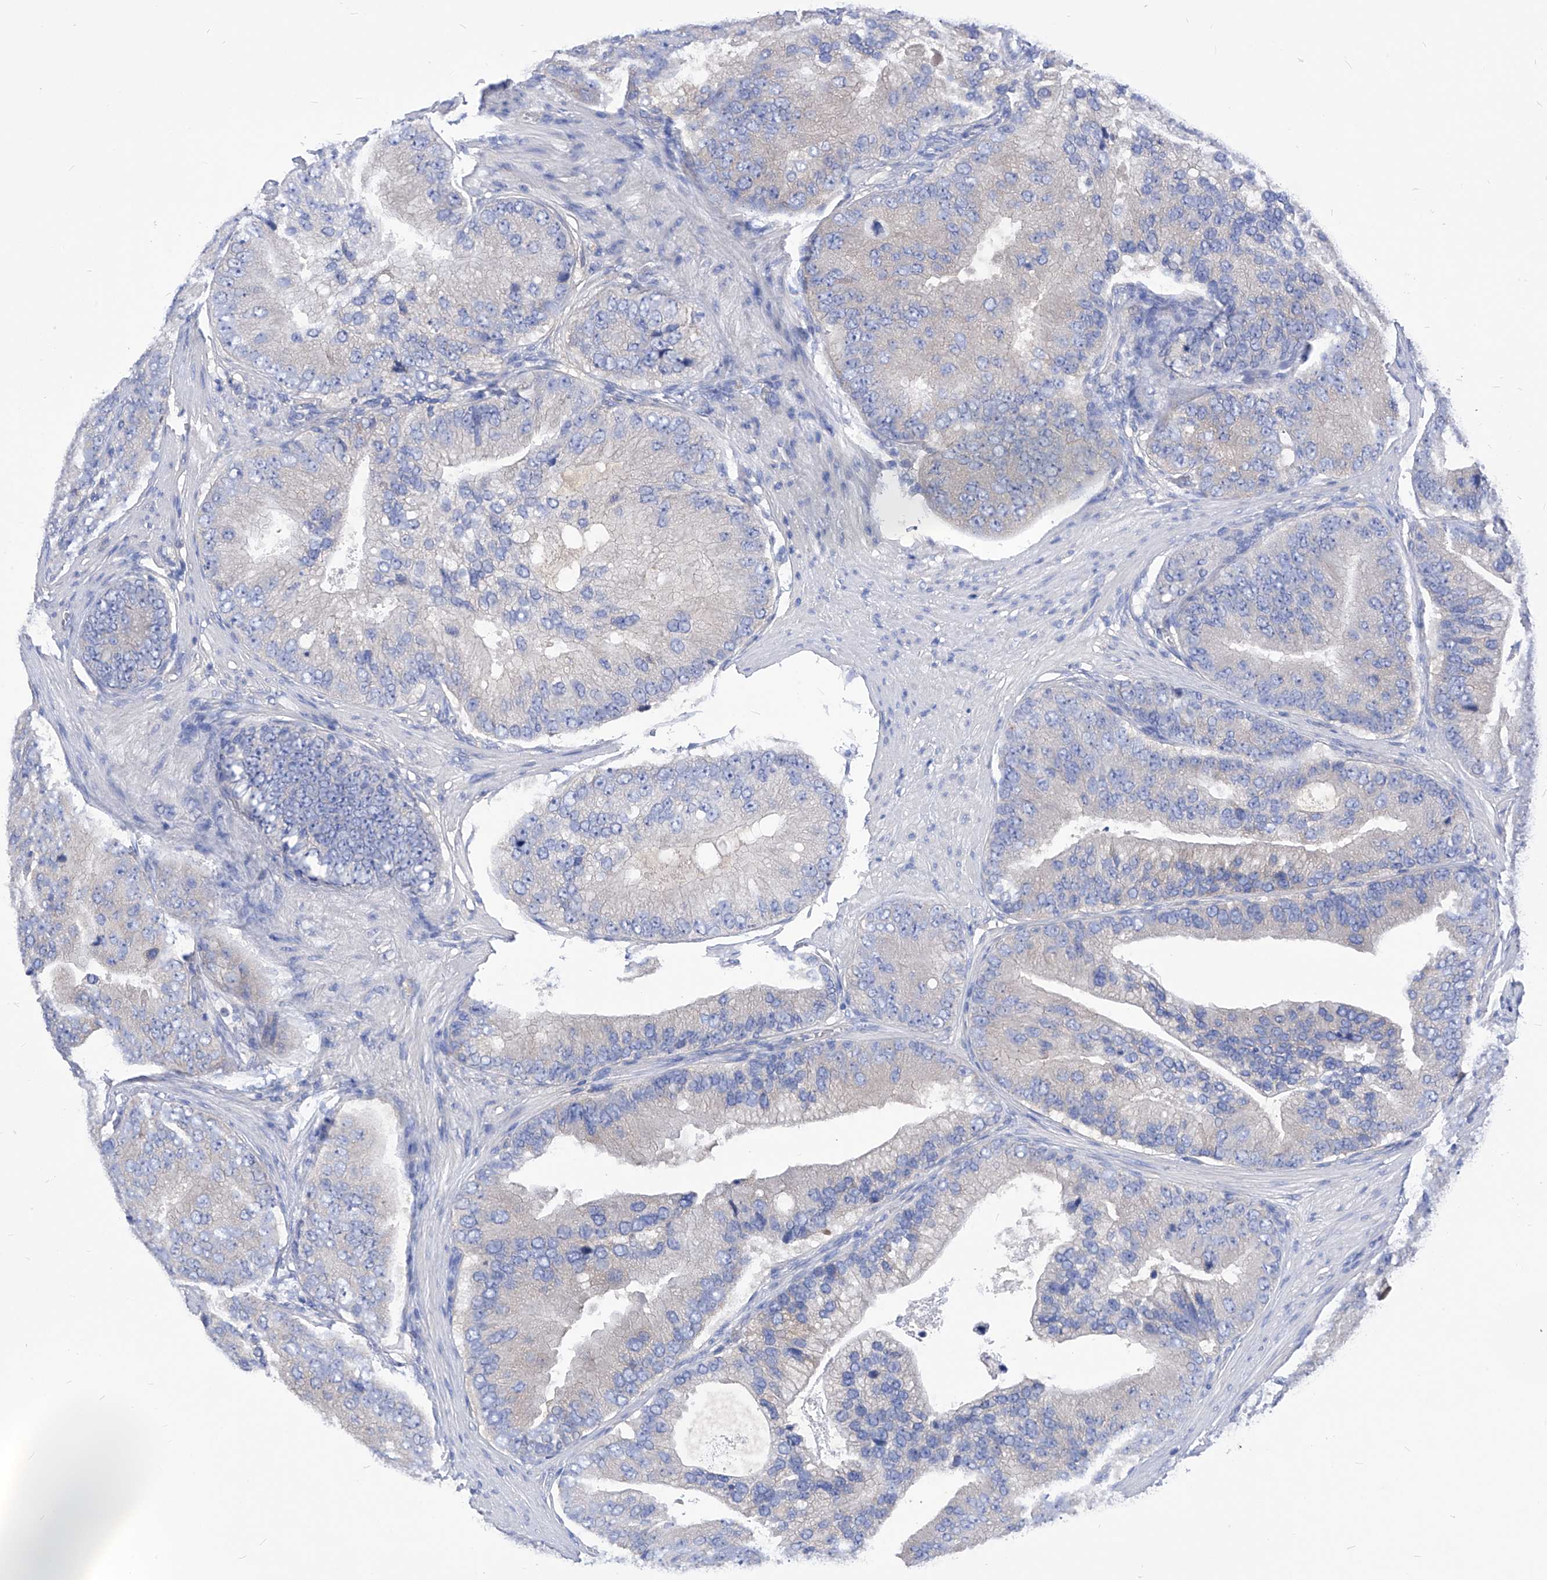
{"staining": {"intensity": "negative", "quantity": "none", "location": "none"}, "tissue": "prostate cancer", "cell_type": "Tumor cells", "image_type": "cancer", "snomed": [{"axis": "morphology", "description": "Adenocarcinoma, High grade"}, {"axis": "topography", "description": "Prostate"}], "caption": "Immunohistochemistry histopathology image of neoplastic tissue: human prostate cancer stained with DAB (3,3'-diaminobenzidine) displays no significant protein staining in tumor cells. (DAB (3,3'-diaminobenzidine) IHC visualized using brightfield microscopy, high magnification).", "gene": "XPNPEP1", "patient": {"sex": "male", "age": 70}}